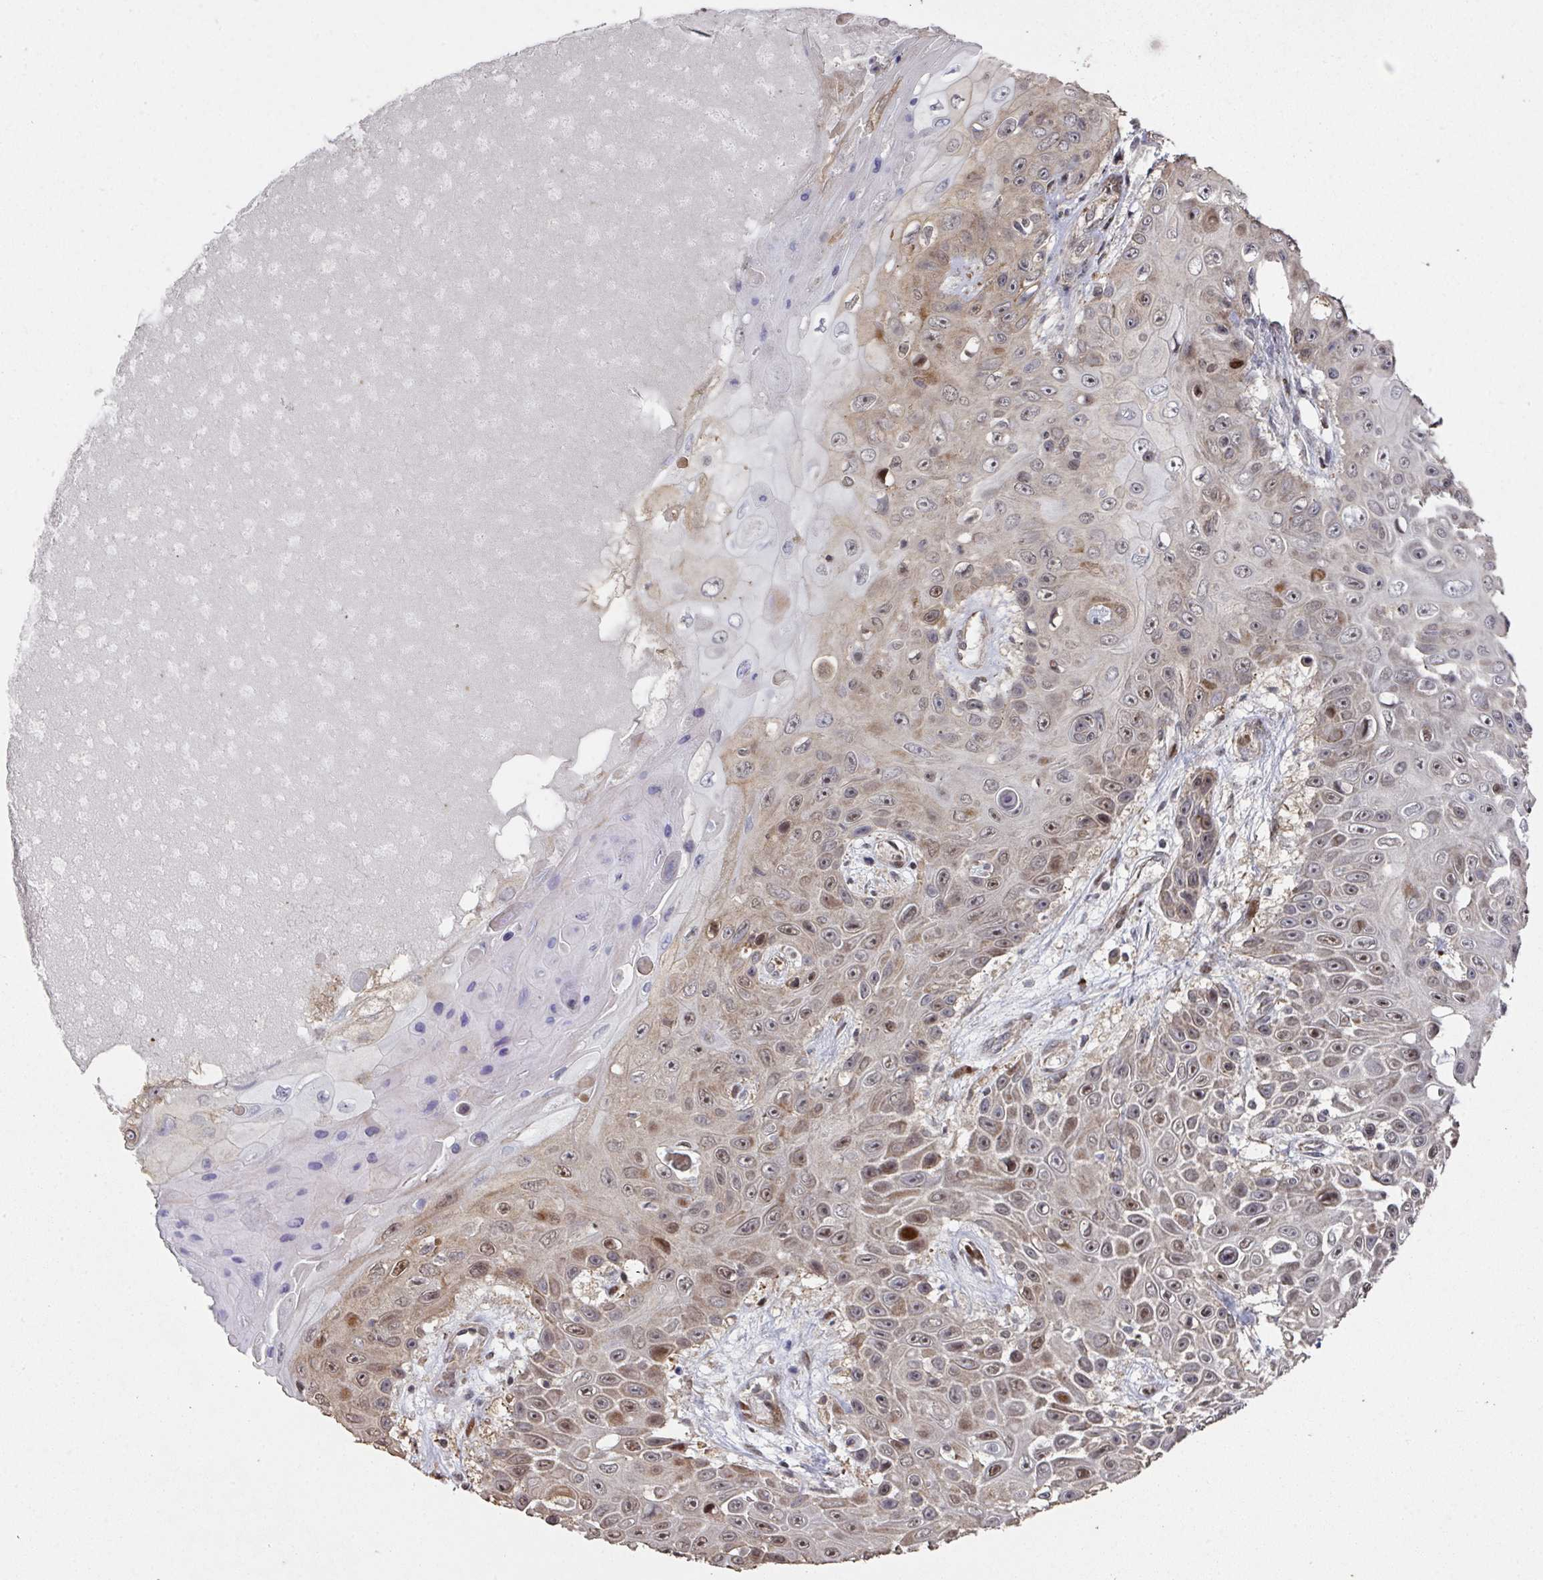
{"staining": {"intensity": "moderate", "quantity": "<25%", "location": "cytoplasmic/membranous"}, "tissue": "skin cancer", "cell_type": "Tumor cells", "image_type": "cancer", "snomed": [{"axis": "morphology", "description": "Squamous cell carcinoma, NOS"}, {"axis": "topography", "description": "Skin"}], "caption": "Human skin cancer (squamous cell carcinoma) stained with a protein marker demonstrates moderate staining in tumor cells.", "gene": "CA7", "patient": {"sex": "male", "age": 82}}